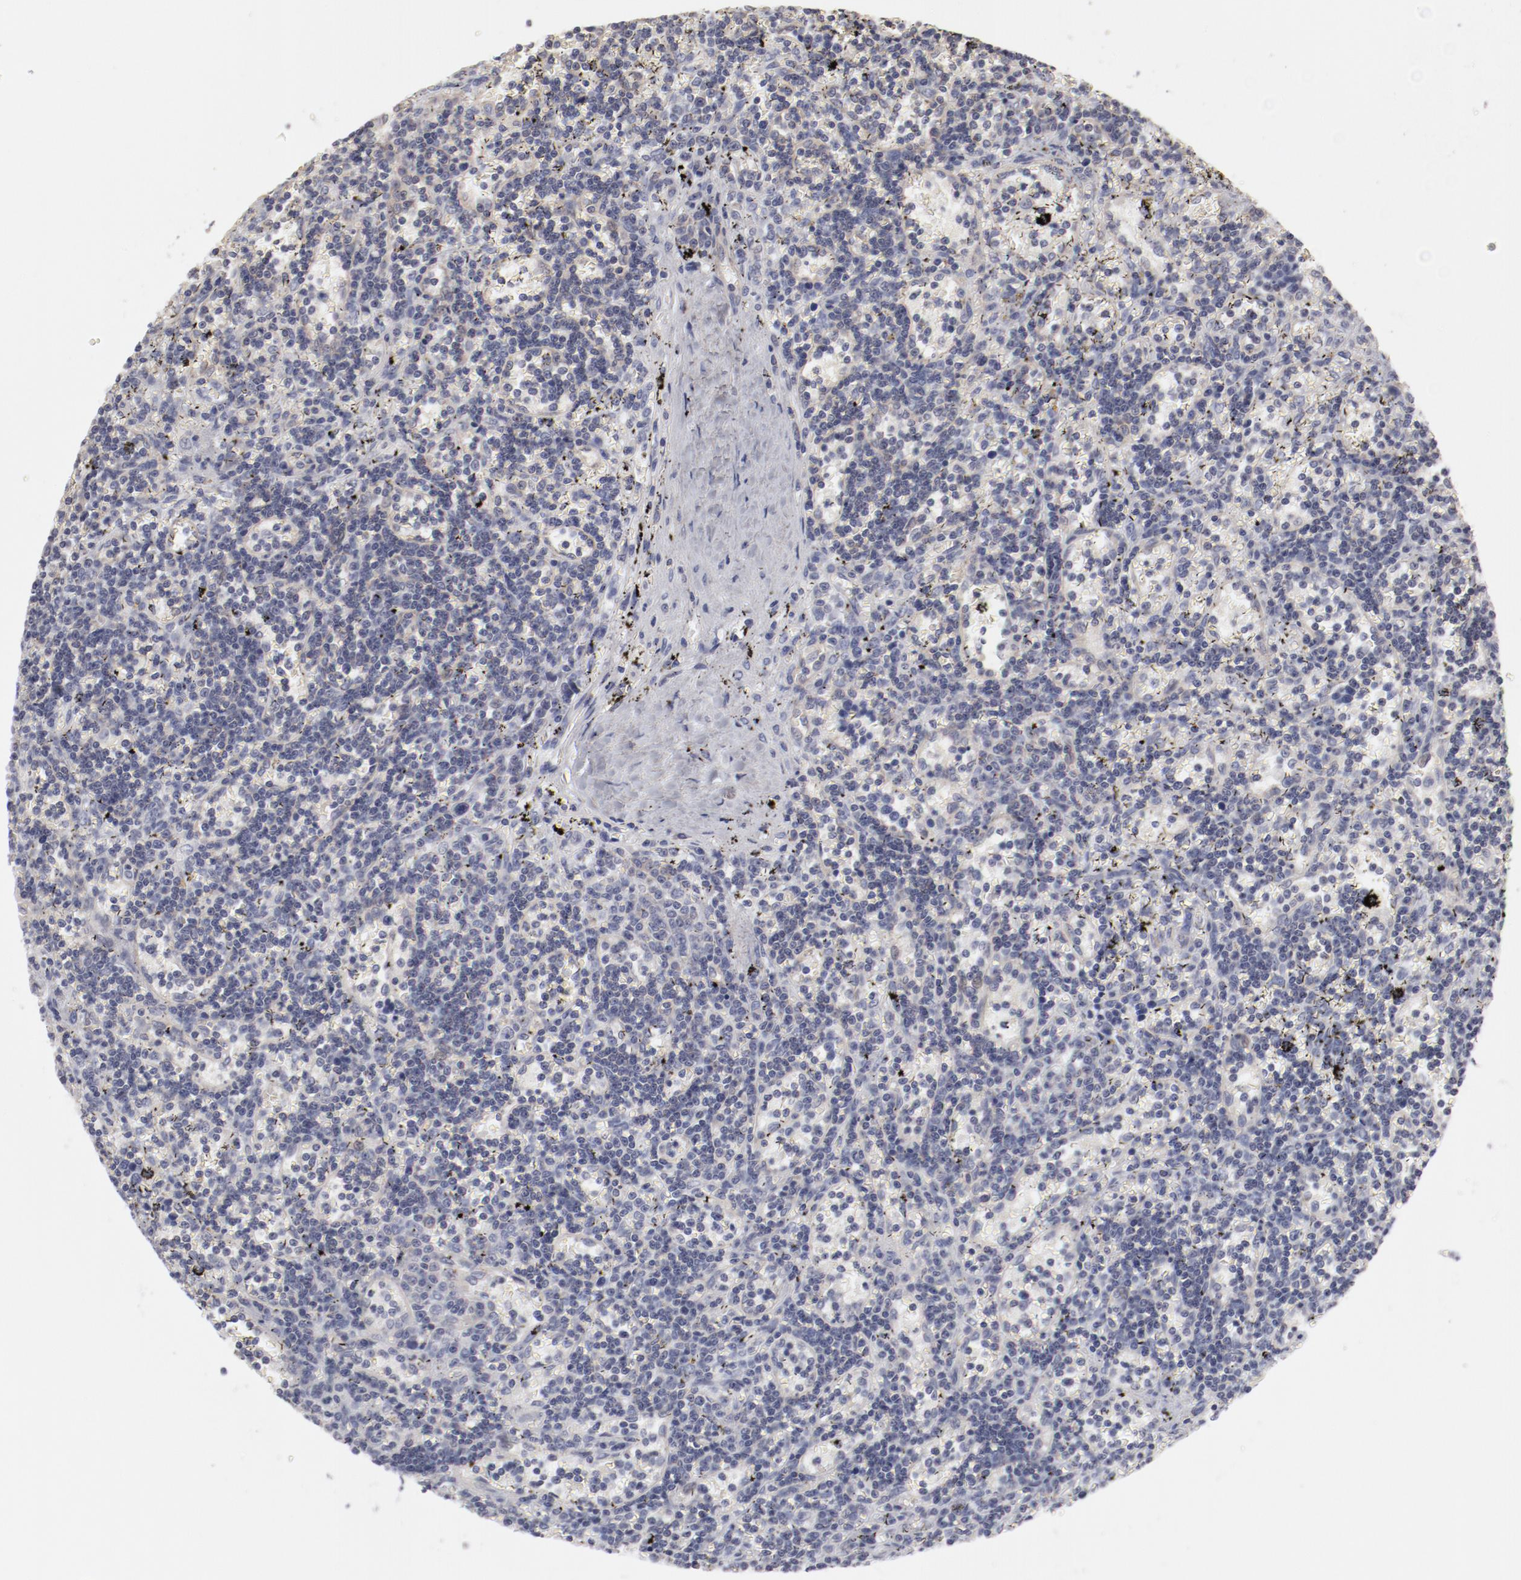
{"staining": {"intensity": "negative", "quantity": "none", "location": "none"}, "tissue": "lymphoma", "cell_type": "Tumor cells", "image_type": "cancer", "snomed": [{"axis": "morphology", "description": "Malignant lymphoma, non-Hodgkin's type, Low grade"}, {"axis": "topography", "description": "Spleen"}], "caption": "The histopathology image shows no staining of tumor cells in lymphoma. (DAB (3,3'-diaminobenzidine) IHC, high magnification).", "gene": "LAX1", "patient": {"sex": "male", "age": 60}}